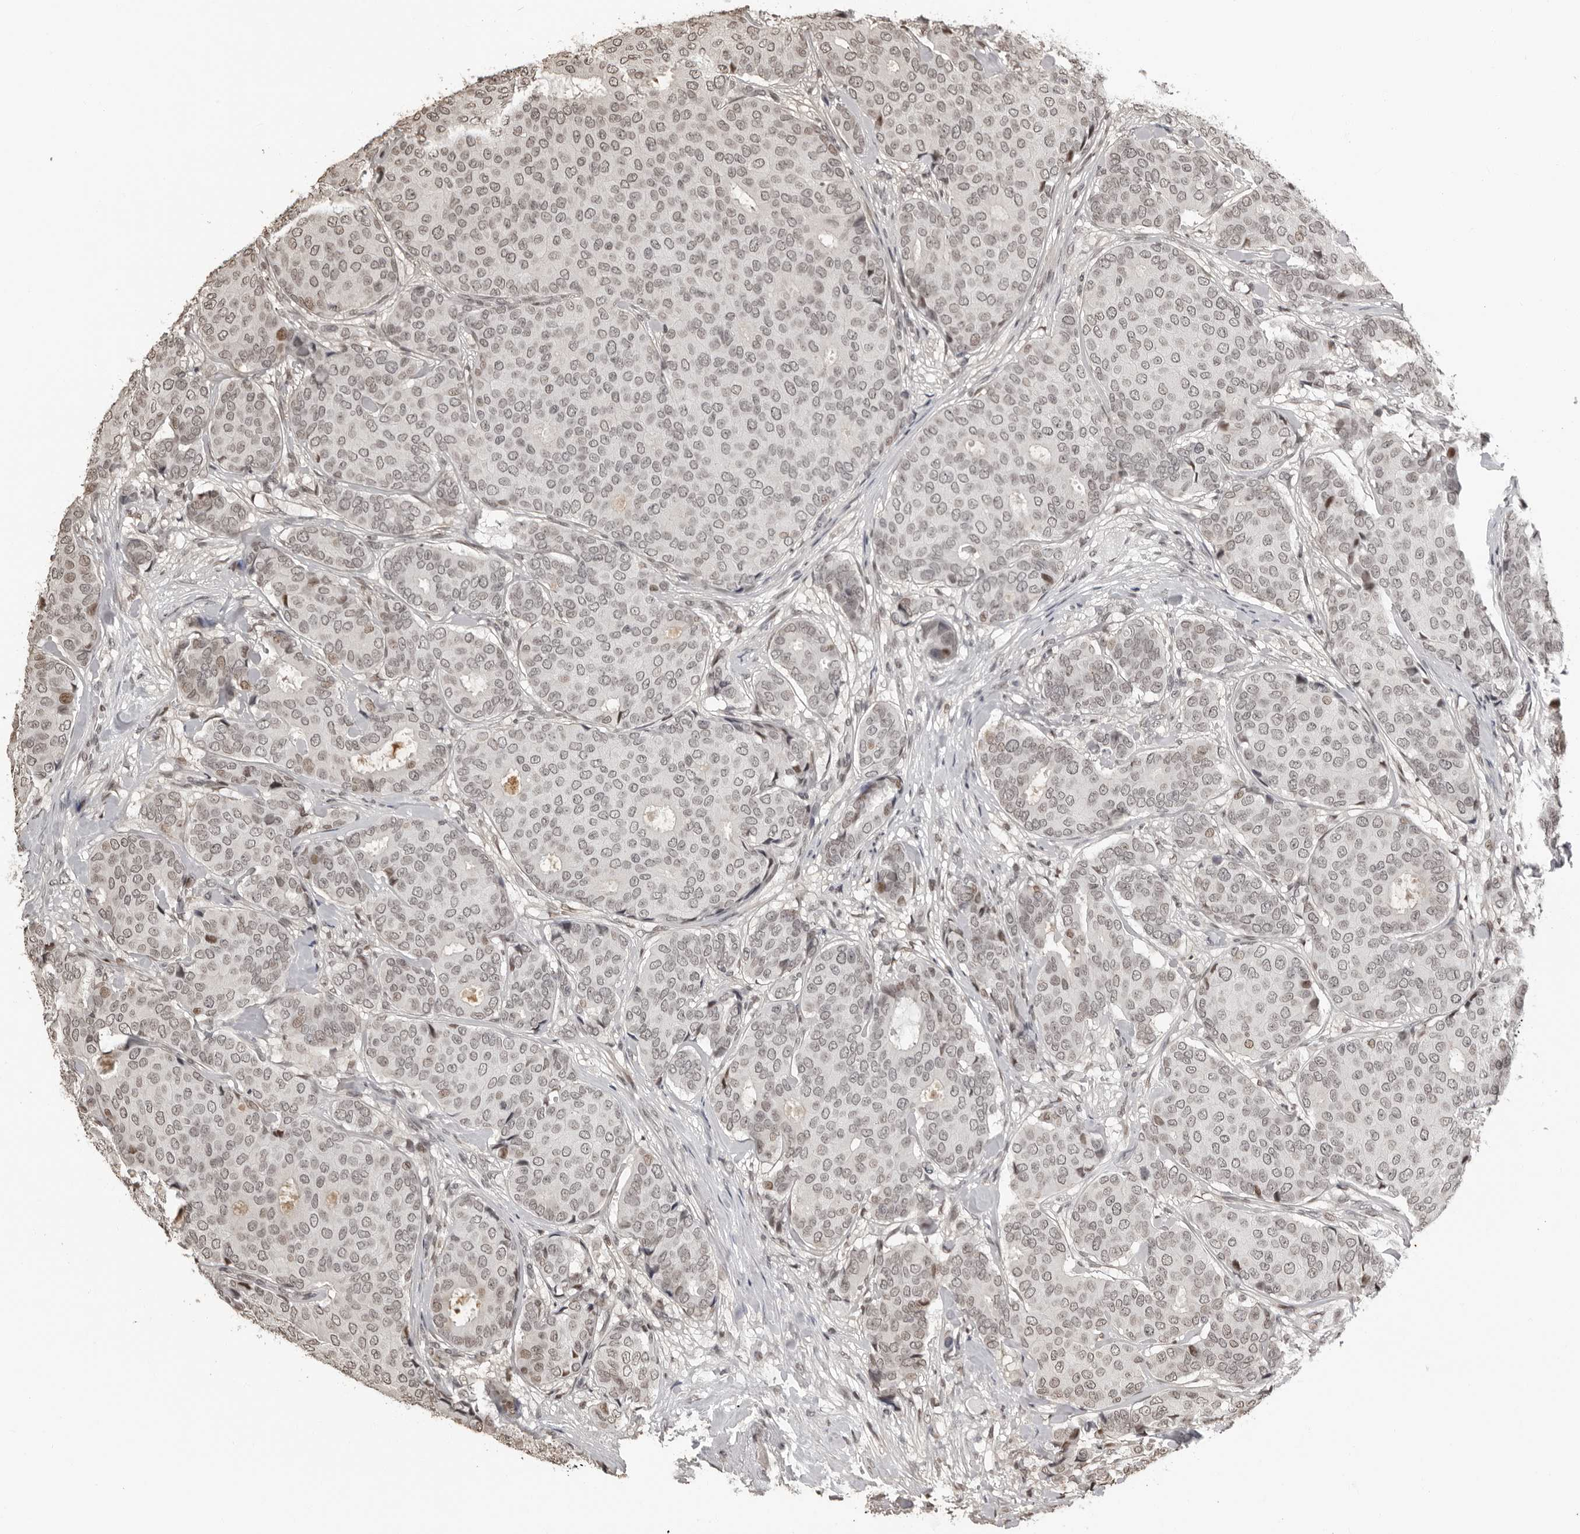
{"staining": {"intensity": "weak", "quantity": "25%-75%", "location": "nuclear"}, "tissue": "breast cancer", "cell_type": "Tumor cells", "image_type": "cancer", "snomed": [{"axis": "morphology", "description": "Duct carcinoma"}, {"axis": "topography", "description": "Breast"}], "caption": "Brown immunohistochemical staining in human invasive ductal carcinoma (breast) shows weak nuclear expression in about 25%-75% of tumor cells.", "gene": "ORC1", "patient": {"sex": "female", "age": 75}}